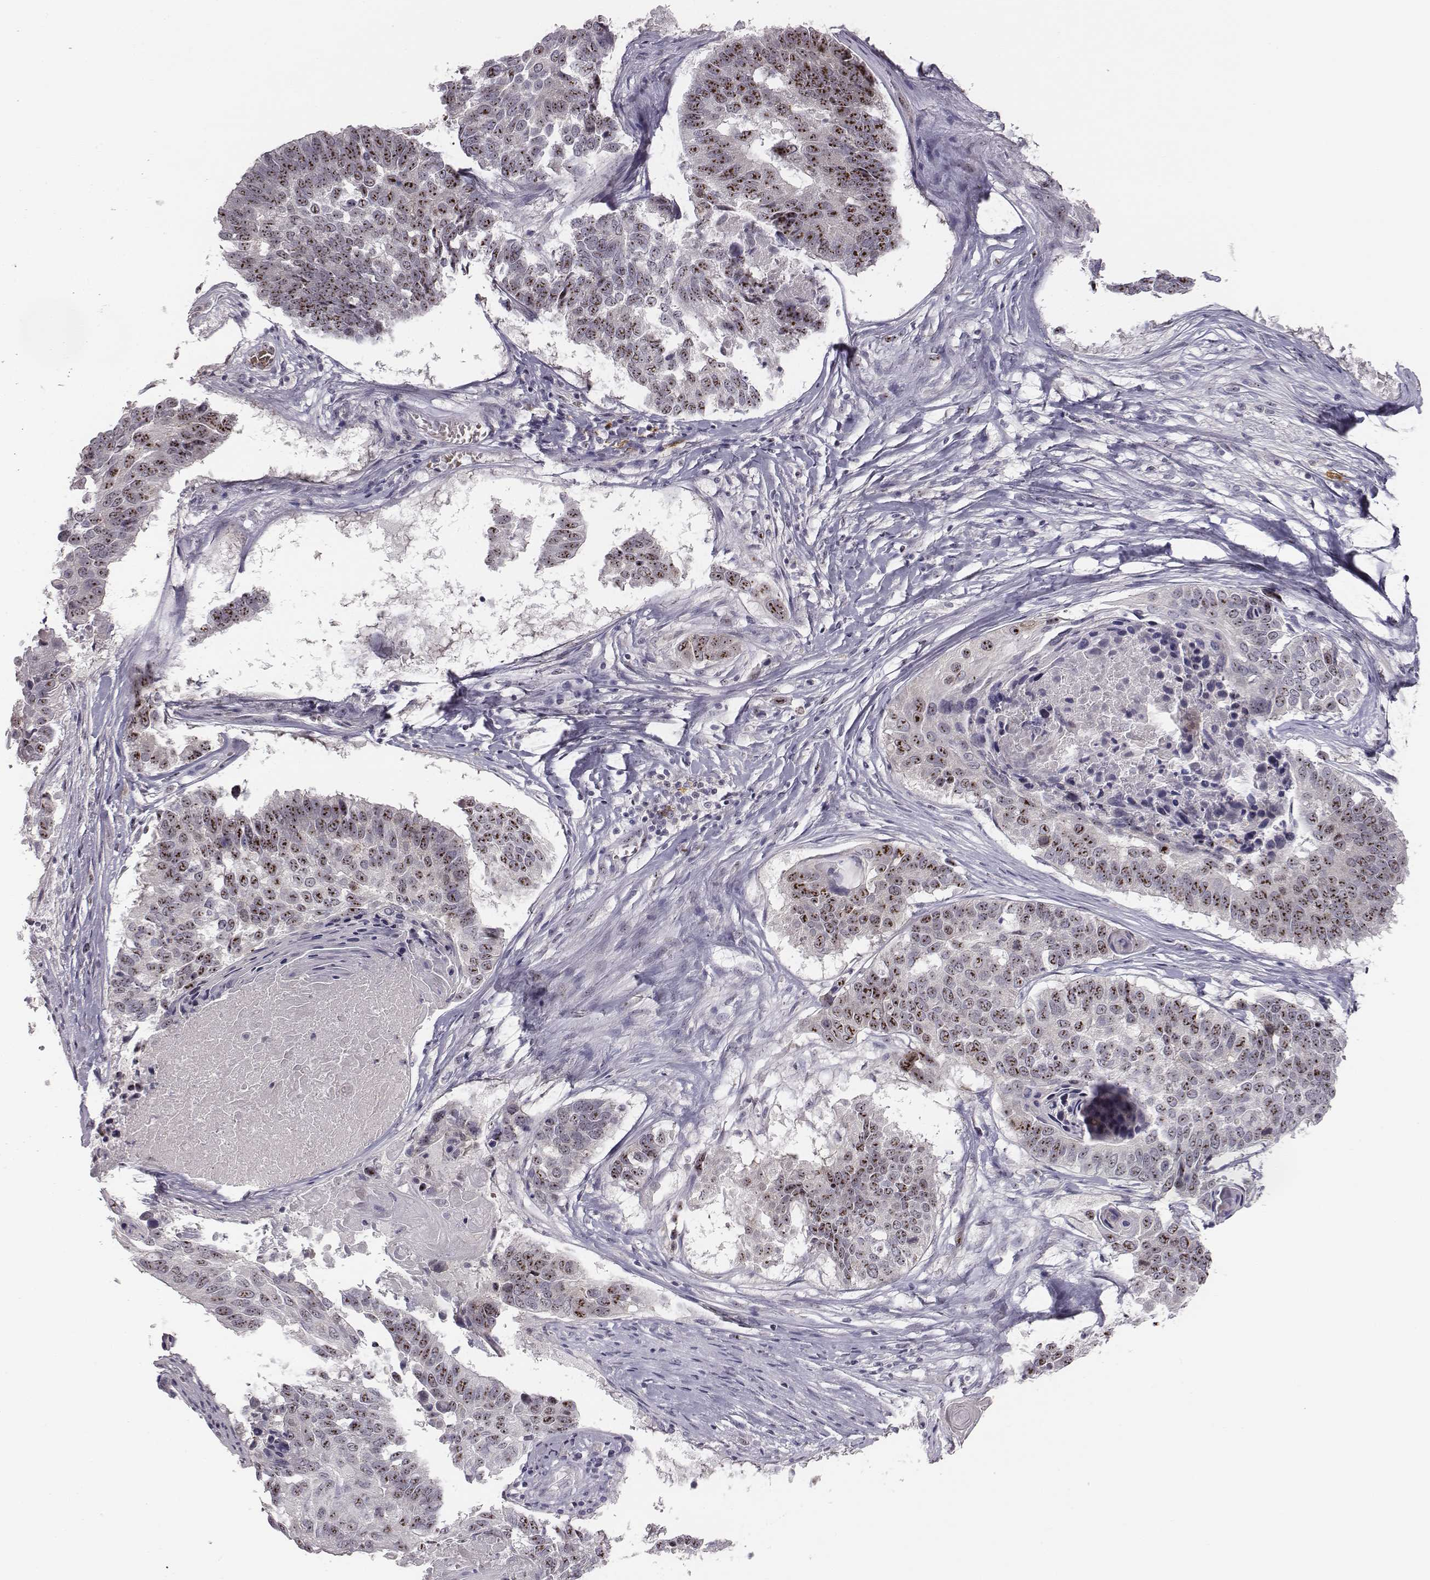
{"staining": {"intensity": "strong", "quantity": ">75%", "location": "nuclear"}, "tissue": "lung cancer", "cell_type": "Tumor cells", "image_type": "cancer", "snomed": [{"axis": "morphology", "description": "Squamous cell carcinoma, NOS"}, {"axis": "topography", "description": "Lung"}], "caption": "Immunohistochemistry photomicrograph of human lung cancer (squamous cell carcinoma) stained for a protein (brown), which shows high levels of strong nuclear expression in approximately >75% of tumor cells.", "gene": "NIFK", "patient": {"sex": "male", "age": 73}}